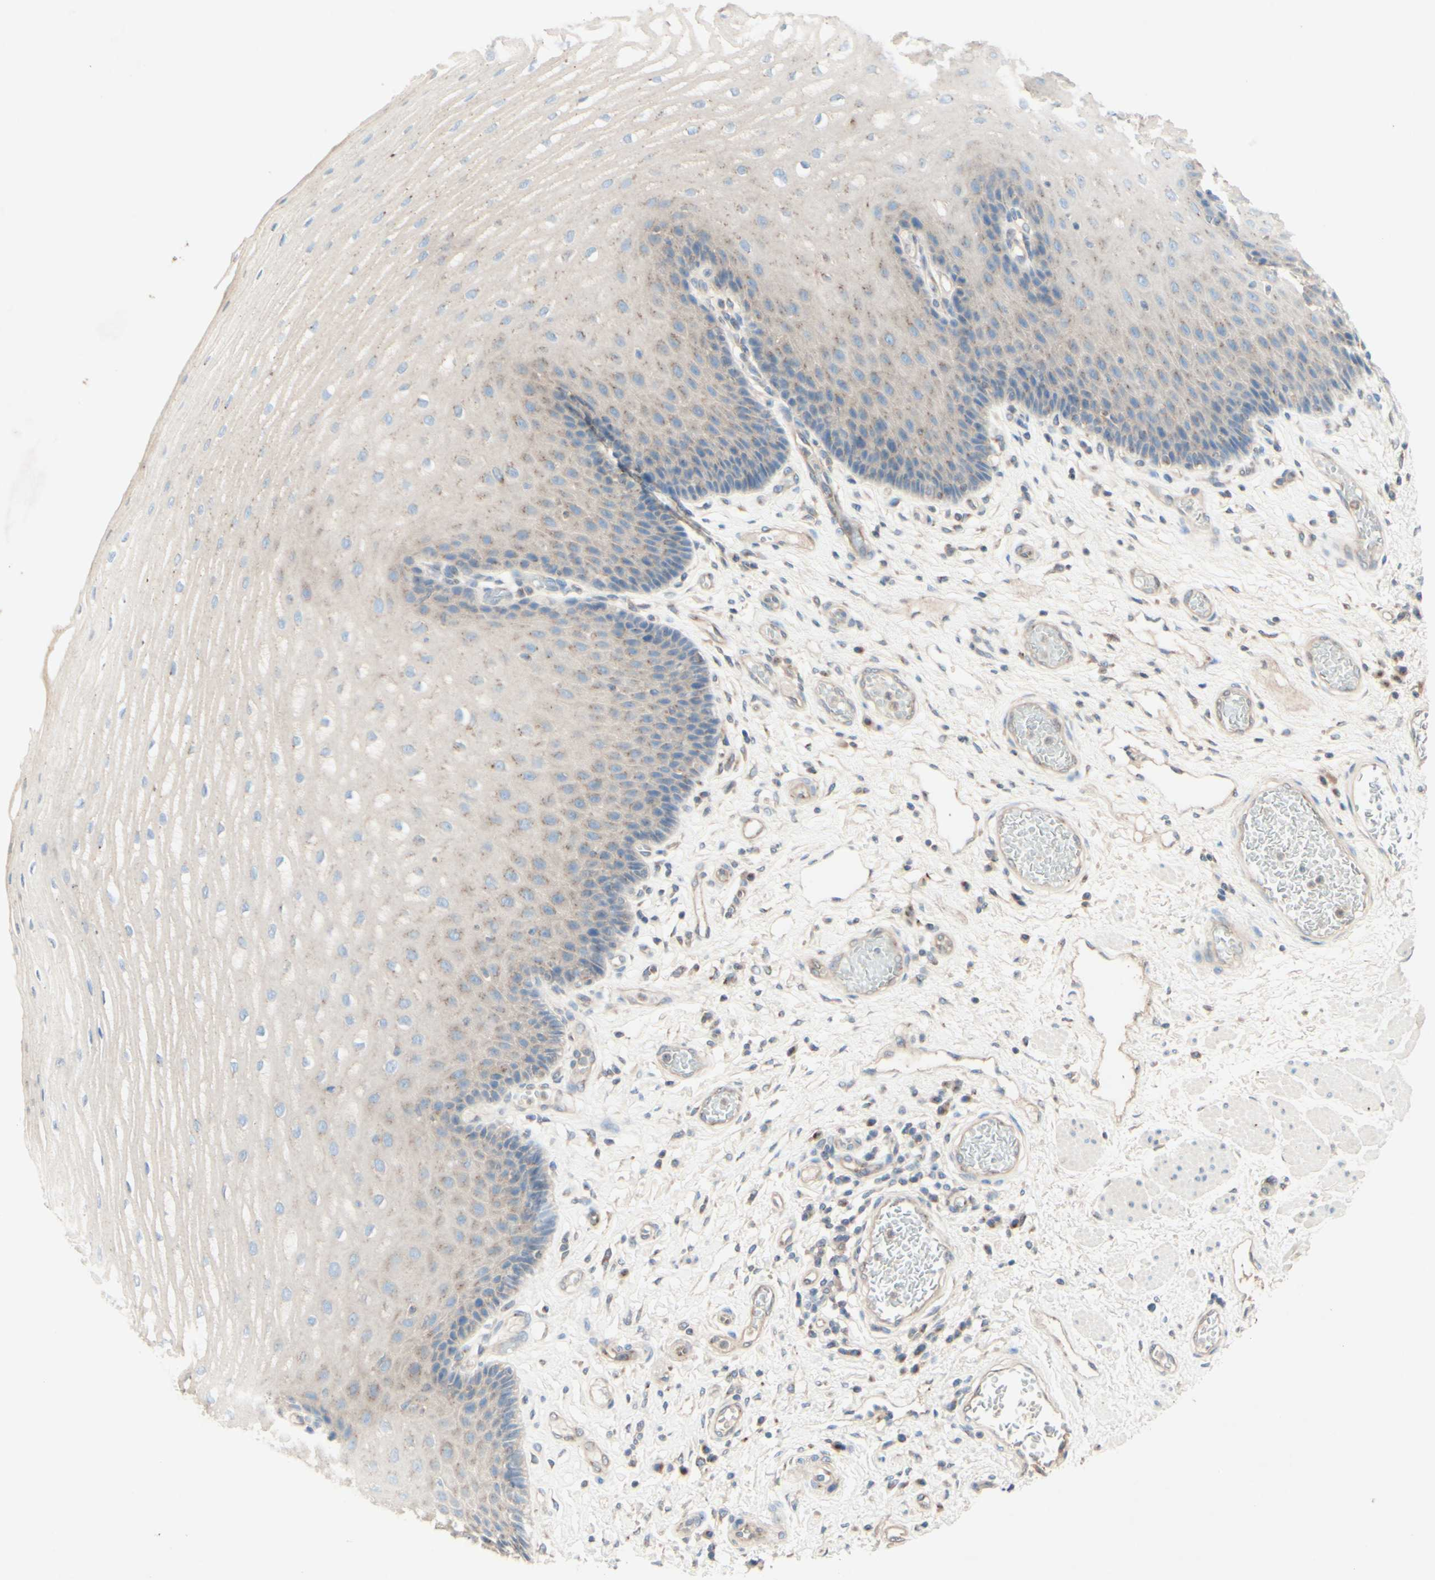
{"staining": {"intensity": "weak", "quantity": "25%-75%", "location": "cytoplasmic/membranous"}, "tissue": "esophagus", "cell_type": "Squamous epithelial cells", "image_type": "normal", "snomed": [{"axis": "morphology", "description": "Normal tissue, NOS"}, {"axis": "topography", "description": "Esophagus"}], "caption": "Immunohistochemical staining of unremarkable esophagus demonstrates weak cytoplasmic/membranous protein staining in approximately 25%-75% of squamous epithelial cells. Using DAB (3,3'-diaminobenzidine) (brown) and hematoxylin (blue) stains, captured at high magnification using brightfield microscopy.", "gene": "MTM1", "patient": {"sex": "male", "age": 54}}